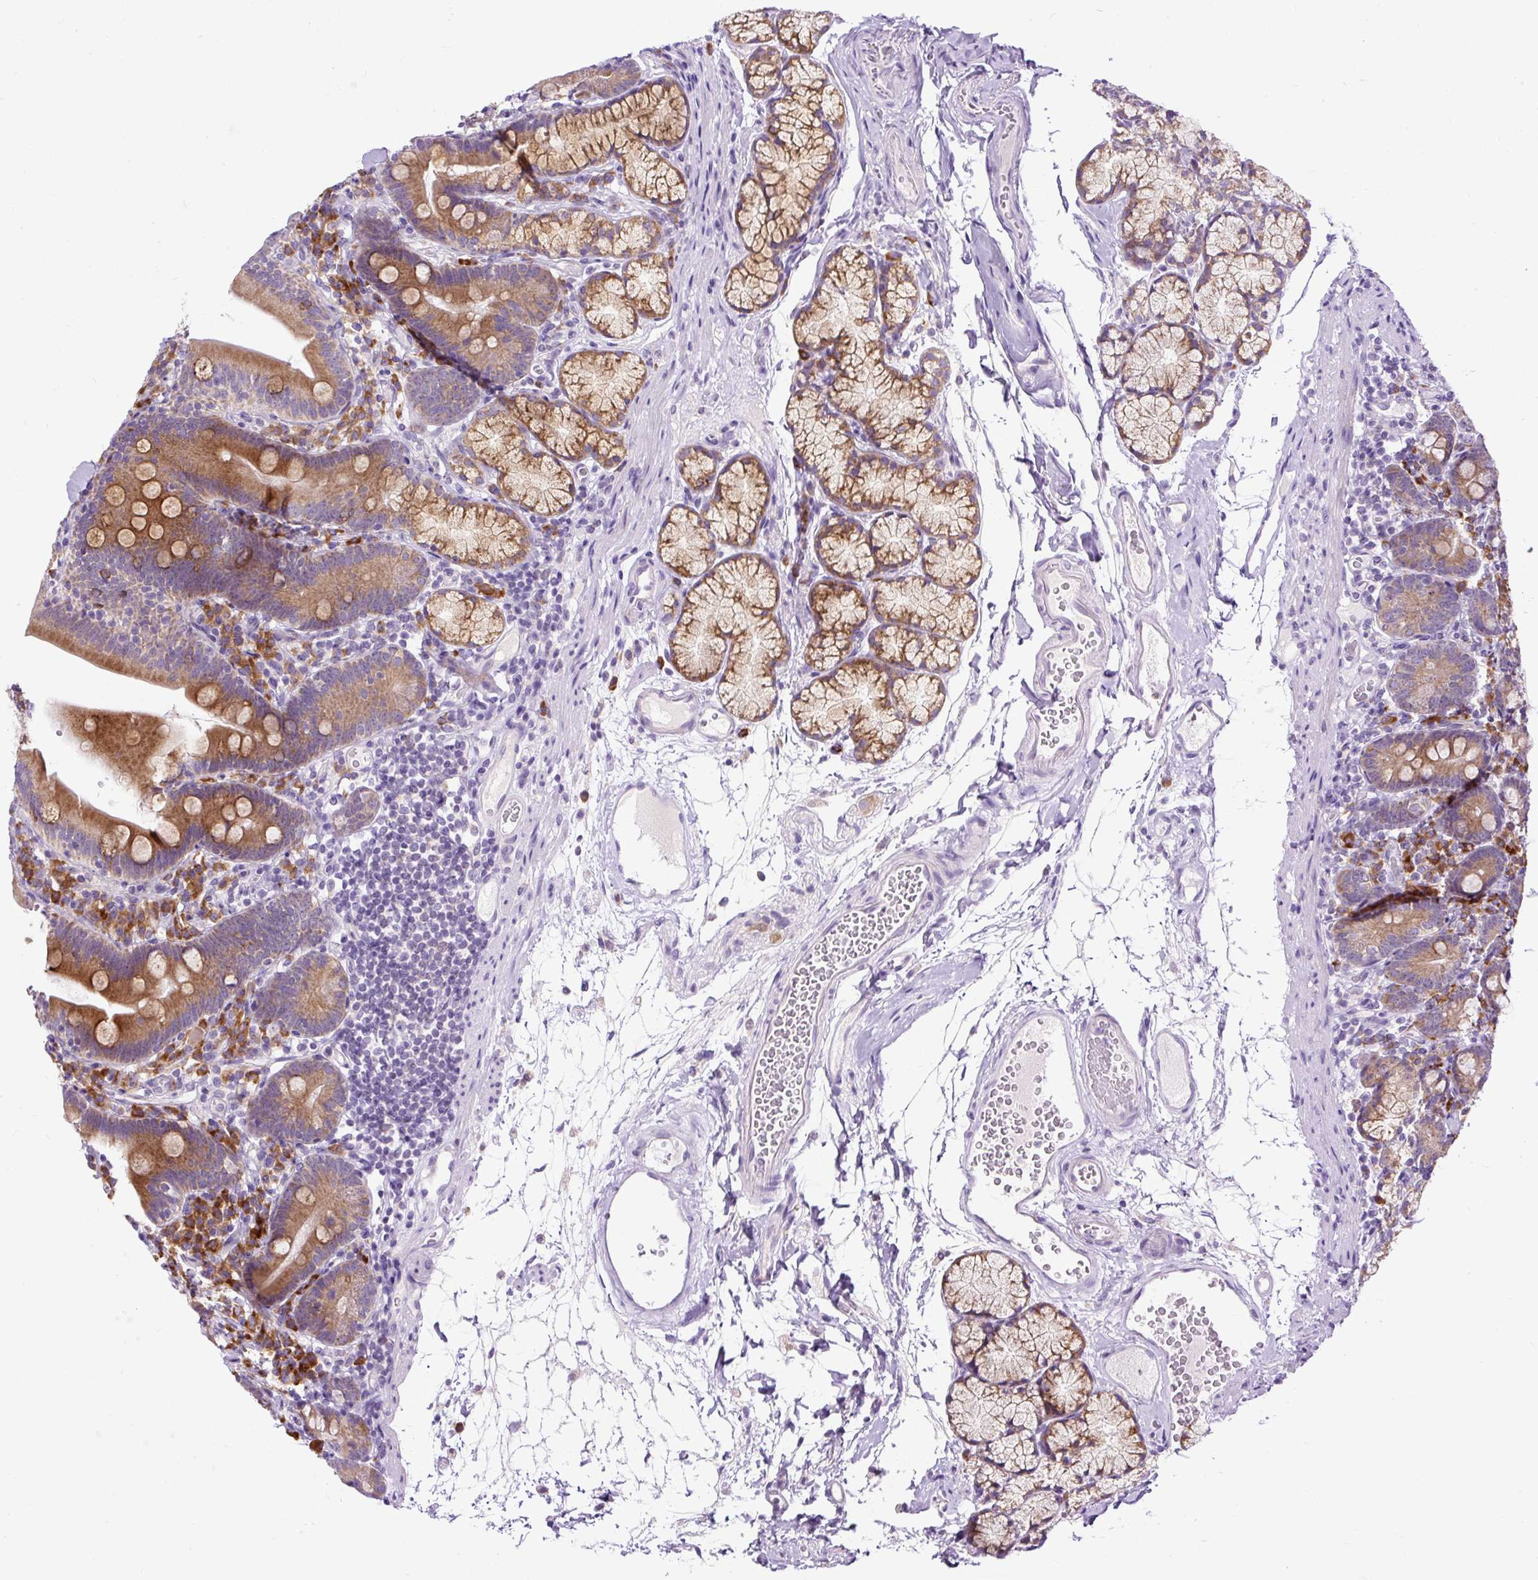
{"staining": {"intensity": "moderate", "quantity": ">75%", "location": "cytoplasmic/membranous"}, "tissue": "duodenum", "cell_type": "Glandular cells", "image_type": "normal", "snomed": [{"axis": "morphology", "description": "Normal tissue, NOS"}, {"axis": "topography", "description": "Duodenum"}], "caption": "Immunohistochemical staining of benign duodenum shows moderate cytoplasmic/membranous protein expression in about >75% of glandular cells. Using DAB (3,3'-diaminobenzidine) (brown) and hematoxylin (blue) stains, captured at high magnification using brightfield microscopy.", "gene": "FMC1", "patient": {"sex": "female", "age": 67}}